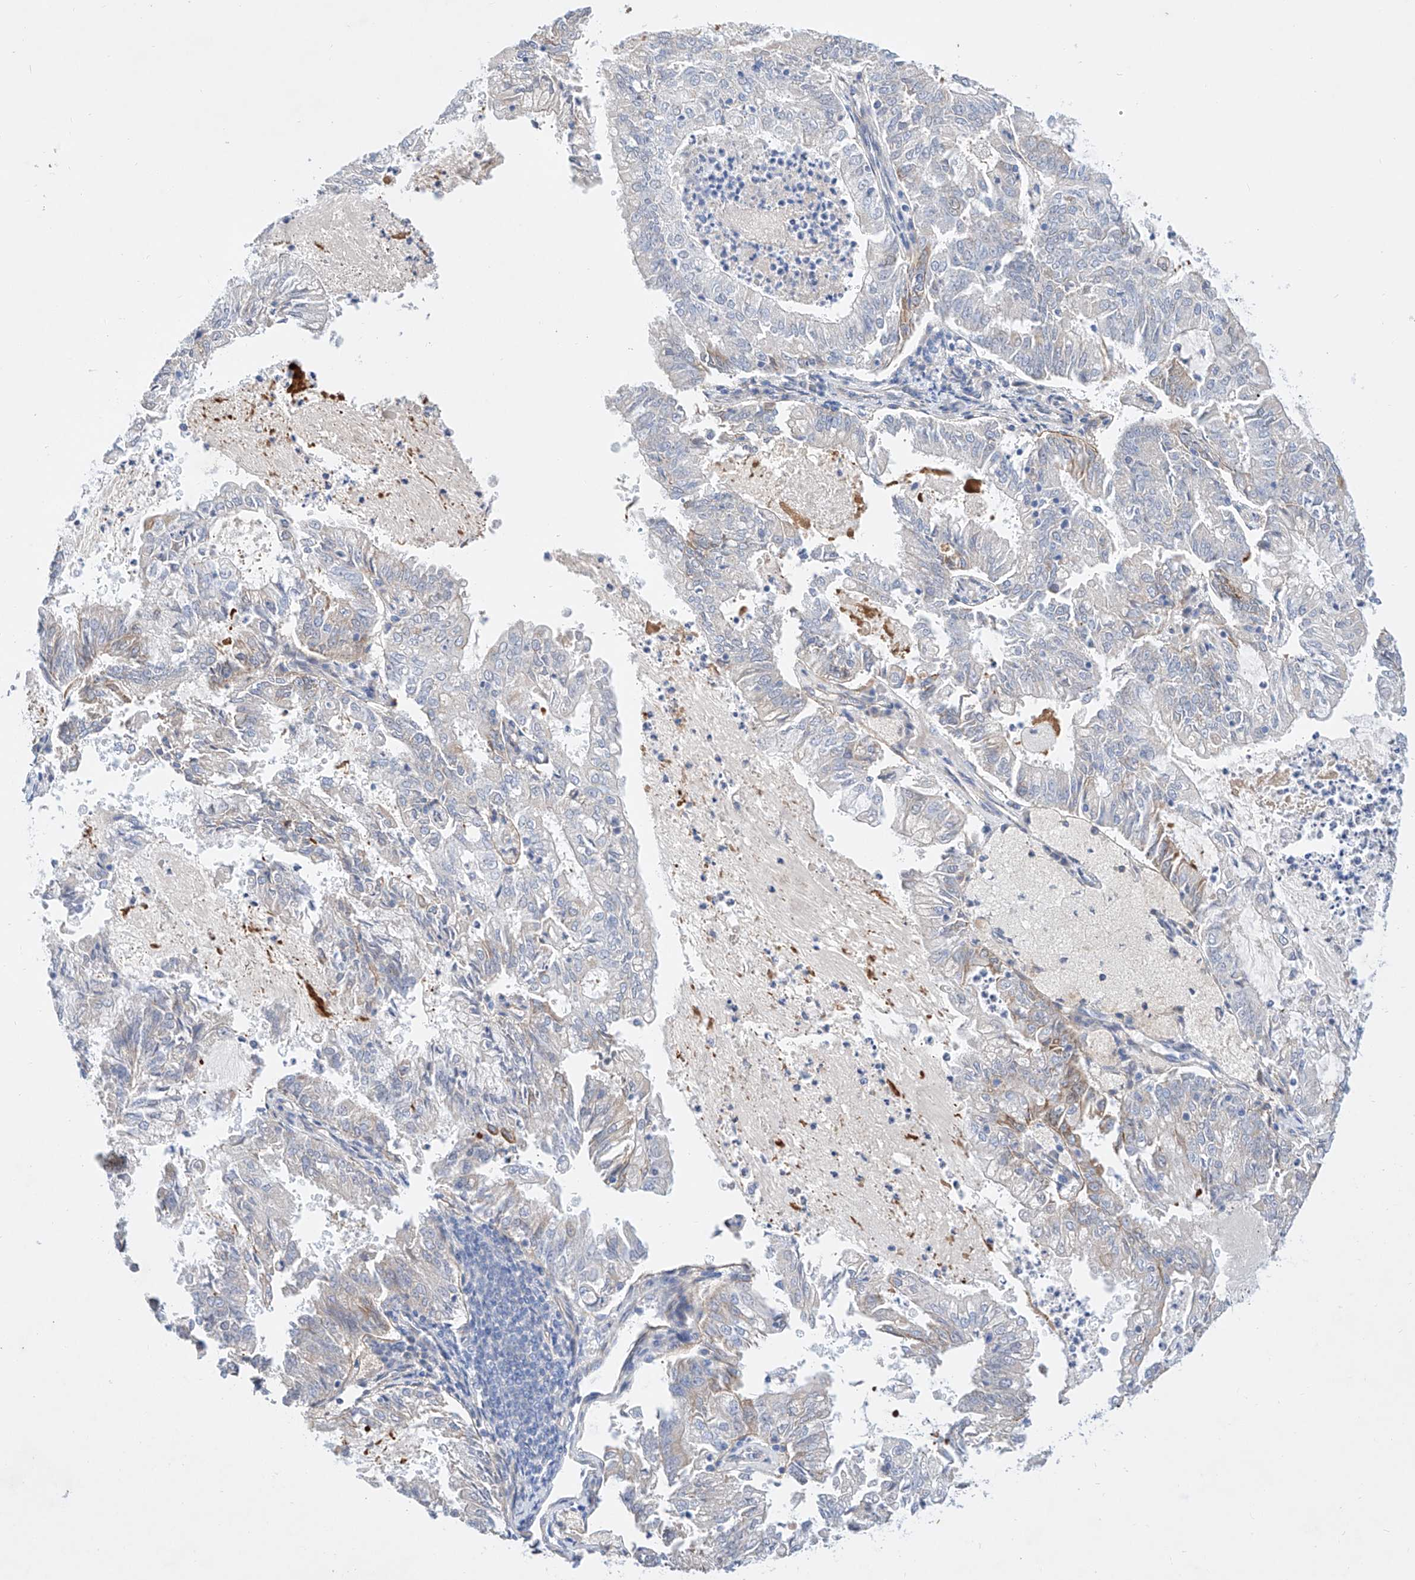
{"staining": {"intensity": "negative", "quantity": "none", "location": "none"}, "tissue": "endometrial cancer", "cell_type": "Tumor cells", "image_type": "cancer", "snomed": [{"axis": "morphology", "description": "Adenocarcinoma, NOS"}, {"axis": "topography", "description": "Endometrium"}], "caption": "Immunohistochemistry (IHC) of endometrial adenocarcinoma shows no staining in tumor cells.", "gene": "SBSPON", "patient": {"sex": "female", "age": 57}}